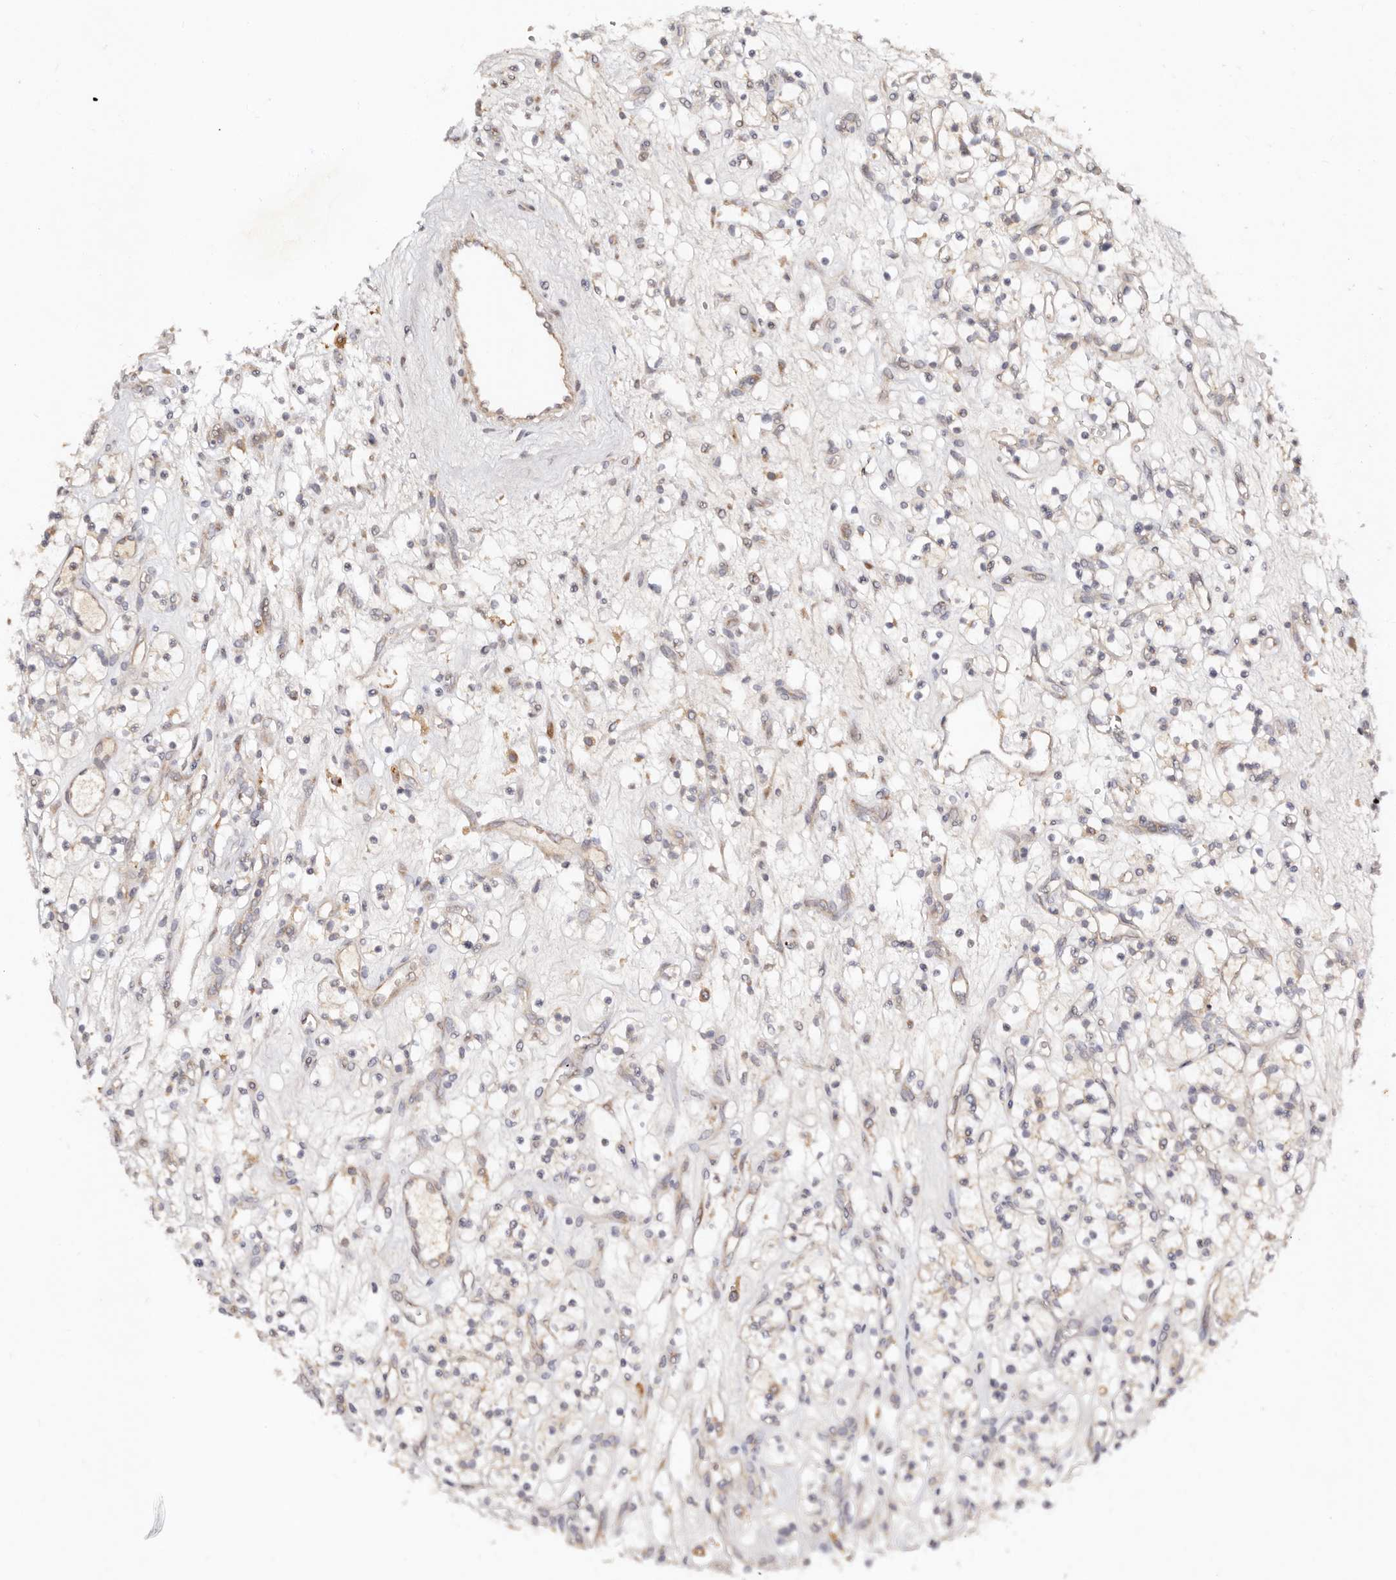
{"staining": {"intensity": "negative", "quantity": "none", "location": "none"}, "tissue": "renal cancer", "cell_type": "Tumor cells", "image_type": "cancer", "snomed": [{"axis": "morphology", "description": "Adenocarcinoma, NOS"}, {"axis": "topography", "description": "Kidney"}], "caption": "Adenocarcinoma (renal) was stained to show a protein in brown. There is no significant positivity in tumor cells.", "gene": "DENND11", "patient": {"sex": "female", "age": 57}}